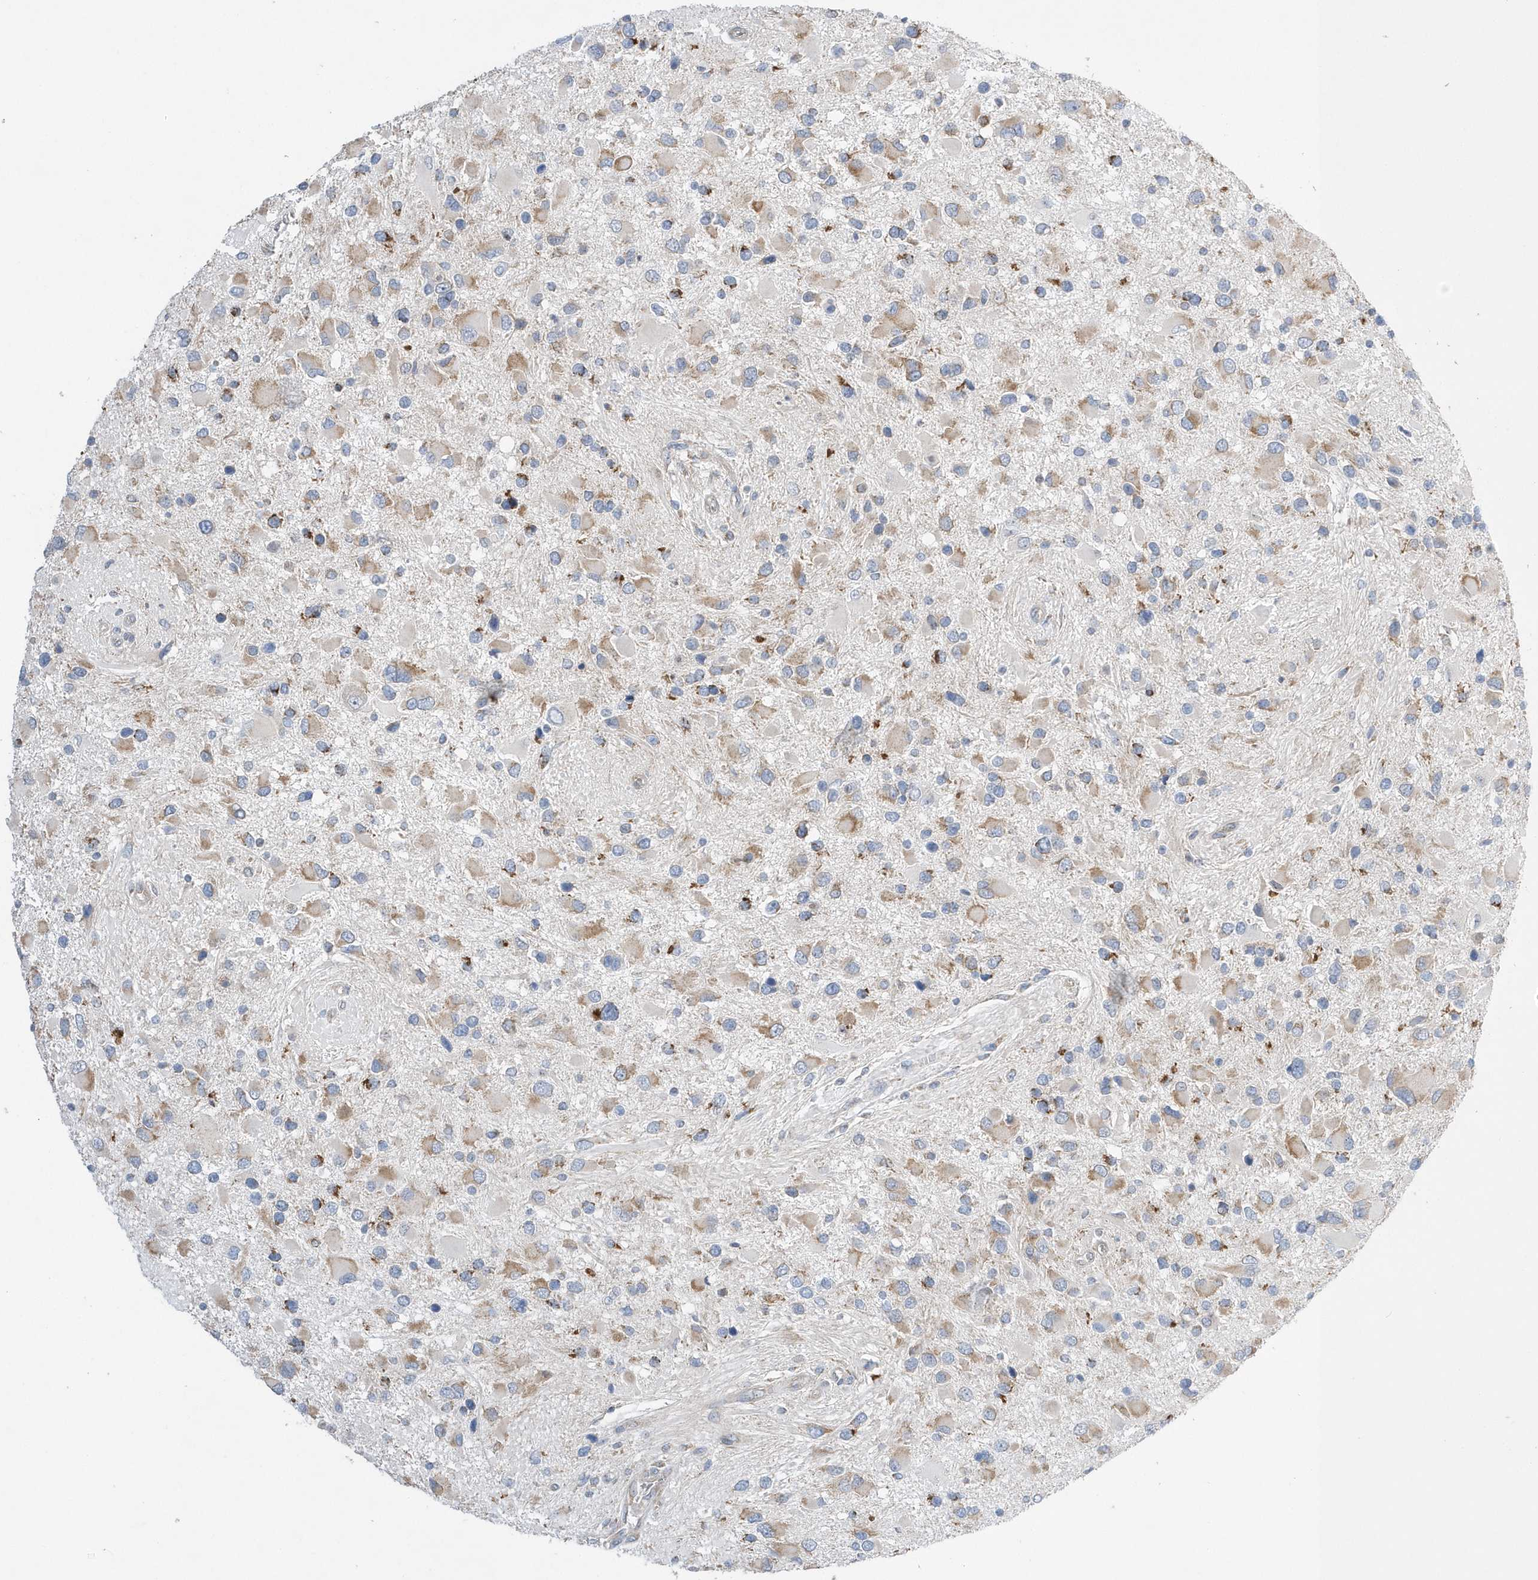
{"staining": {"intensity": "moderate", "quantity": "25%-75%", "location": "cytoplasmic/membranous"}, "tissue": "glioma", "cell_type": "Tumor cells", "image_type": "cancer", "snomed": [{"axis": "morphology", "description": "Glioma, malignant, High grade"}, {"axis": "topography", "description": "Brain"}], "caption": "IHC staining of glioma, which exhibits medium levels of moderate cytoplasmic/membranous staining in approximately 25%-75% of tumor cells indicating moderate cytoplasmic/membranous protein expression. The staining was performed using DAB (3,3'-diaminobenzidine) (brown) for protein detection and nuclei were counterstained in hematoxylin (blue).", "gene": "SPATA5", "patient": {"sex": "male", "age": 53}}